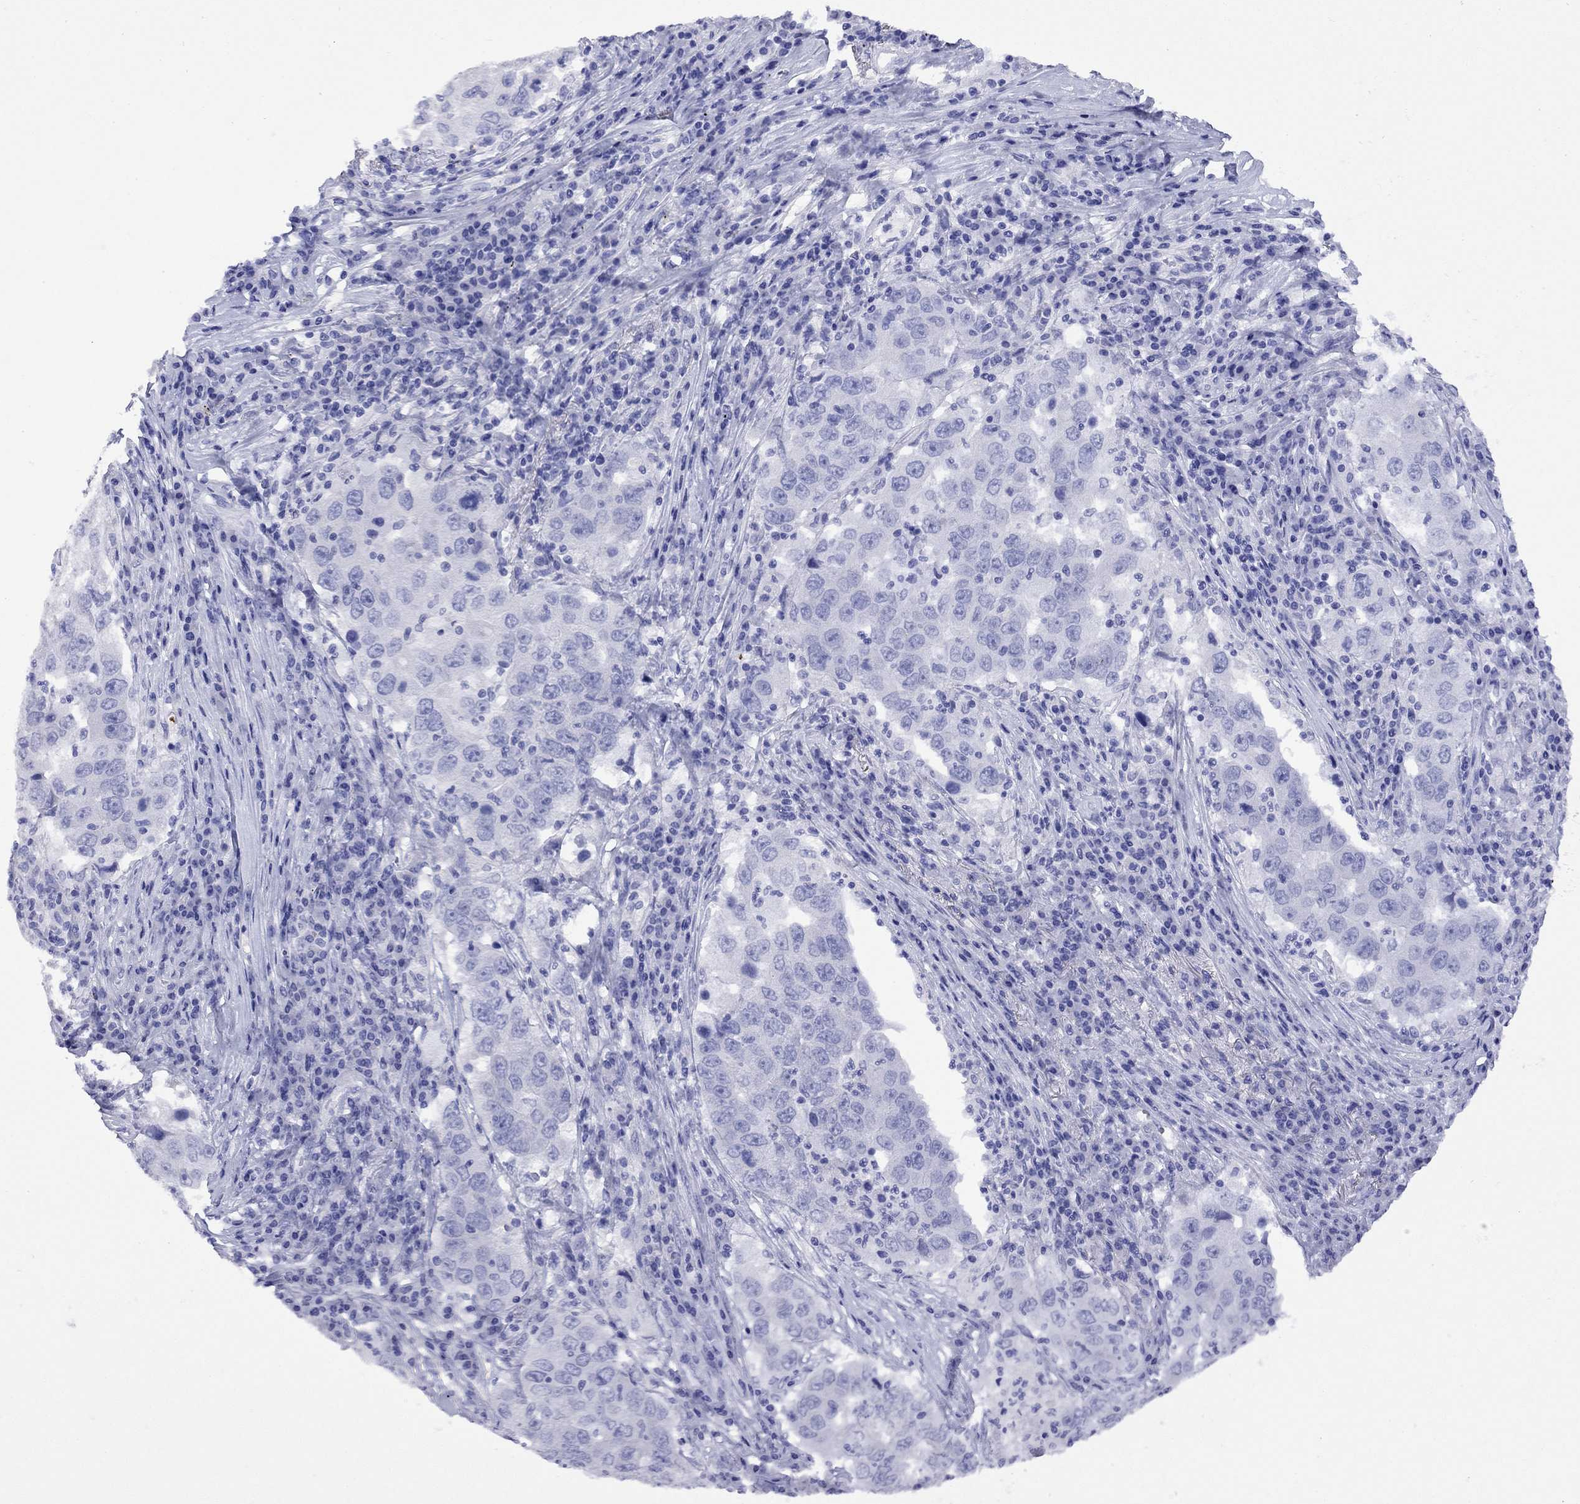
{"staining": {"intensity": "negative", "quantity": "none", "location": "none"}, "tissue": "lung cancer", "cell_type": "Tumor cells", "image_type": "cancer", "snomed": [{"axis": "morphology", "description": "Adenocarcinoma, NOS"}, {"axis": "topography", "description": "Lung"}], "caption": "DAB immunohistochemical staining of lung cancer (adenocarcinoma) exhibits no significant staining in tumor cells.", "gene": "FIGLA", "patient": {"sex": "male", "age": 73}}